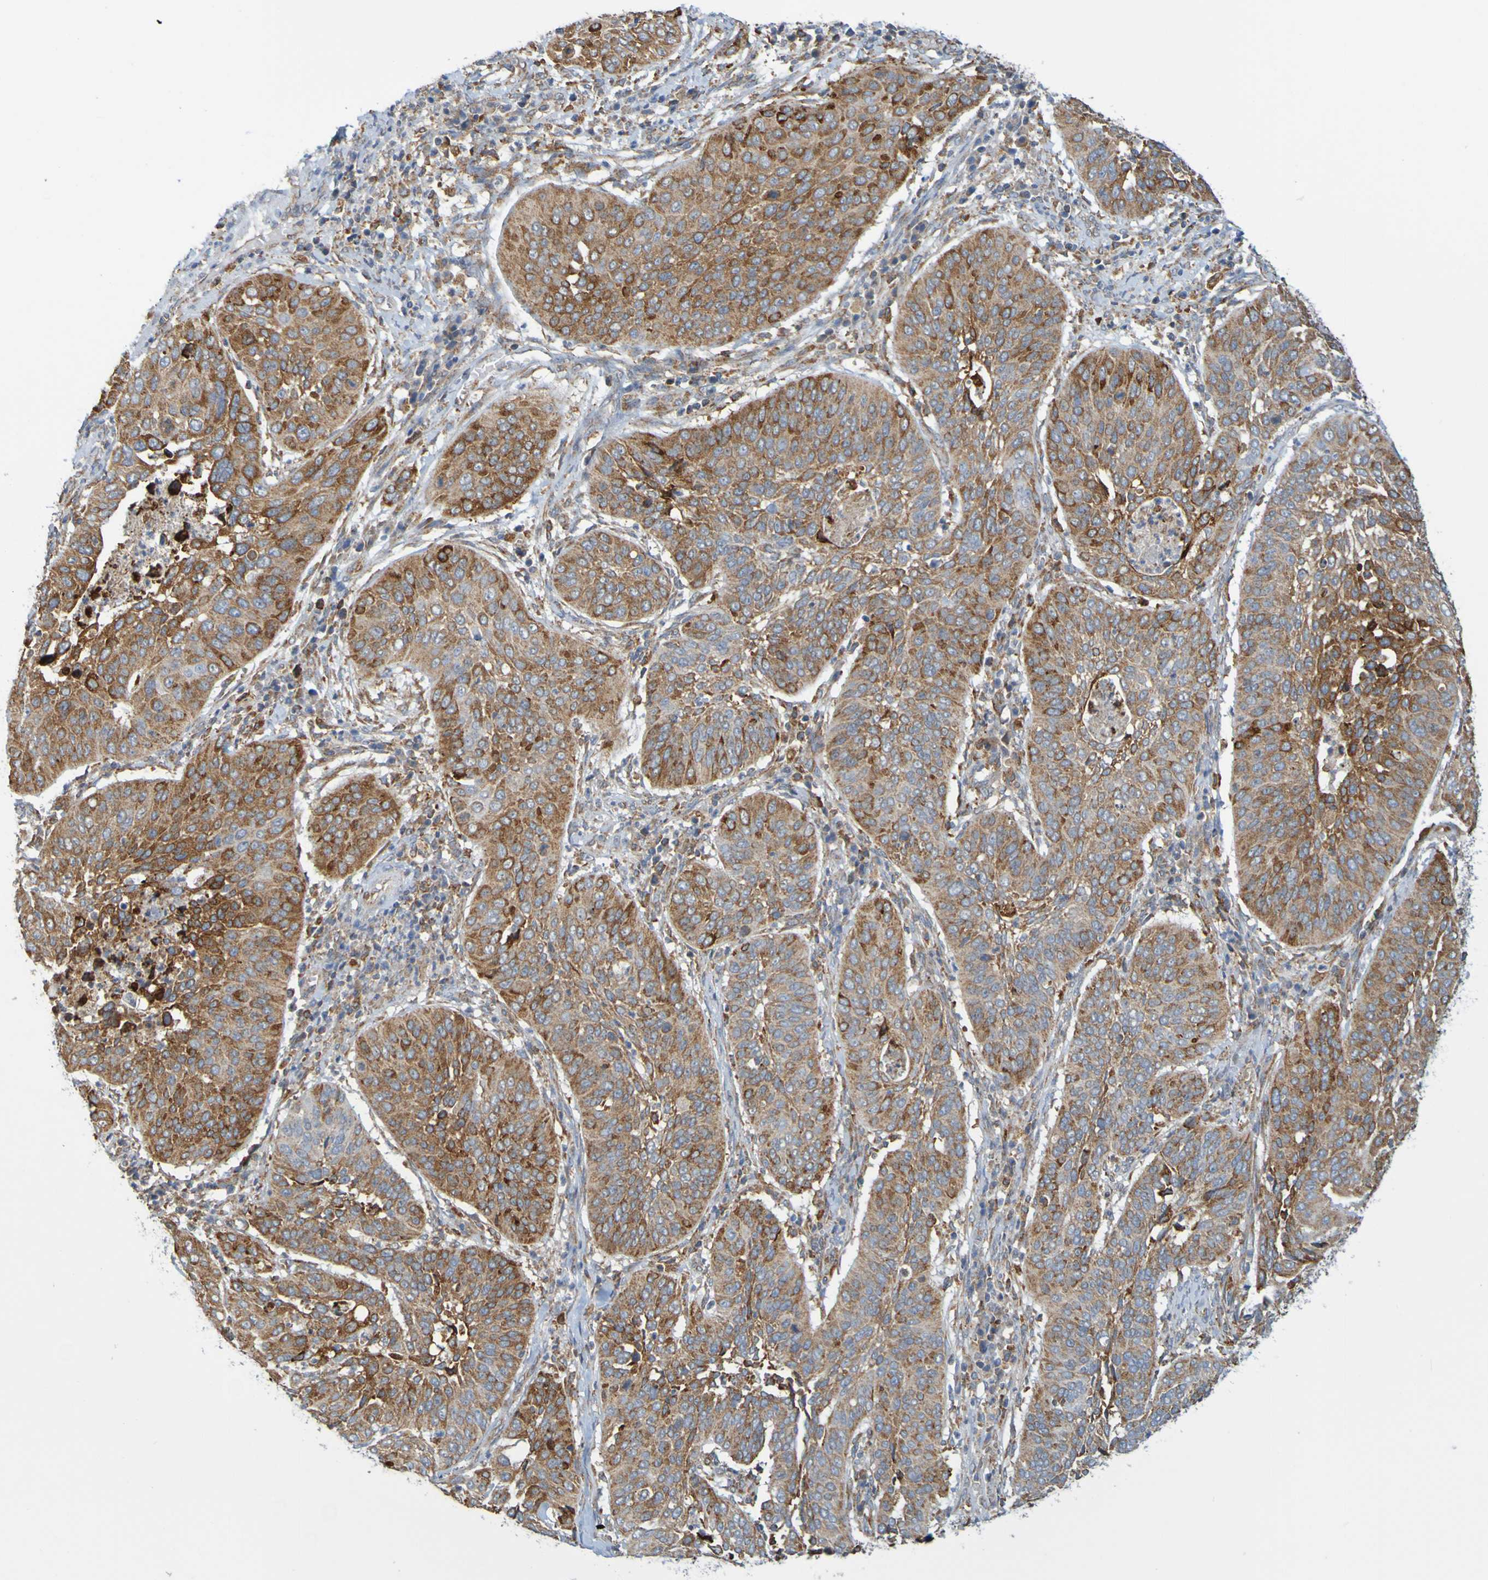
{"staining": {"intensity": "strong", "quantity": "<25%", "location": "cytoplasmic/membranous"}, "tissue": "cervical cancer", "cell_type": "Tumor cells", "image_type": "cancer", "snomed": [{"axis": "morphology", "description": "Normal tissue, NOS"}, {"axis": "morphology", "description": "Squamous cell carcinoma, NOS"}, {"axis": "topography", "description": "Cervix"}], "caption": "There is medium levels of strong cytoplasmic/membranous positivity in tumor cells of cervical cancer, as demonstrated by immunohistochemical staining (brown color).", "gene": "PDIA3", "patient": {"sex": "female", "age": 39}}